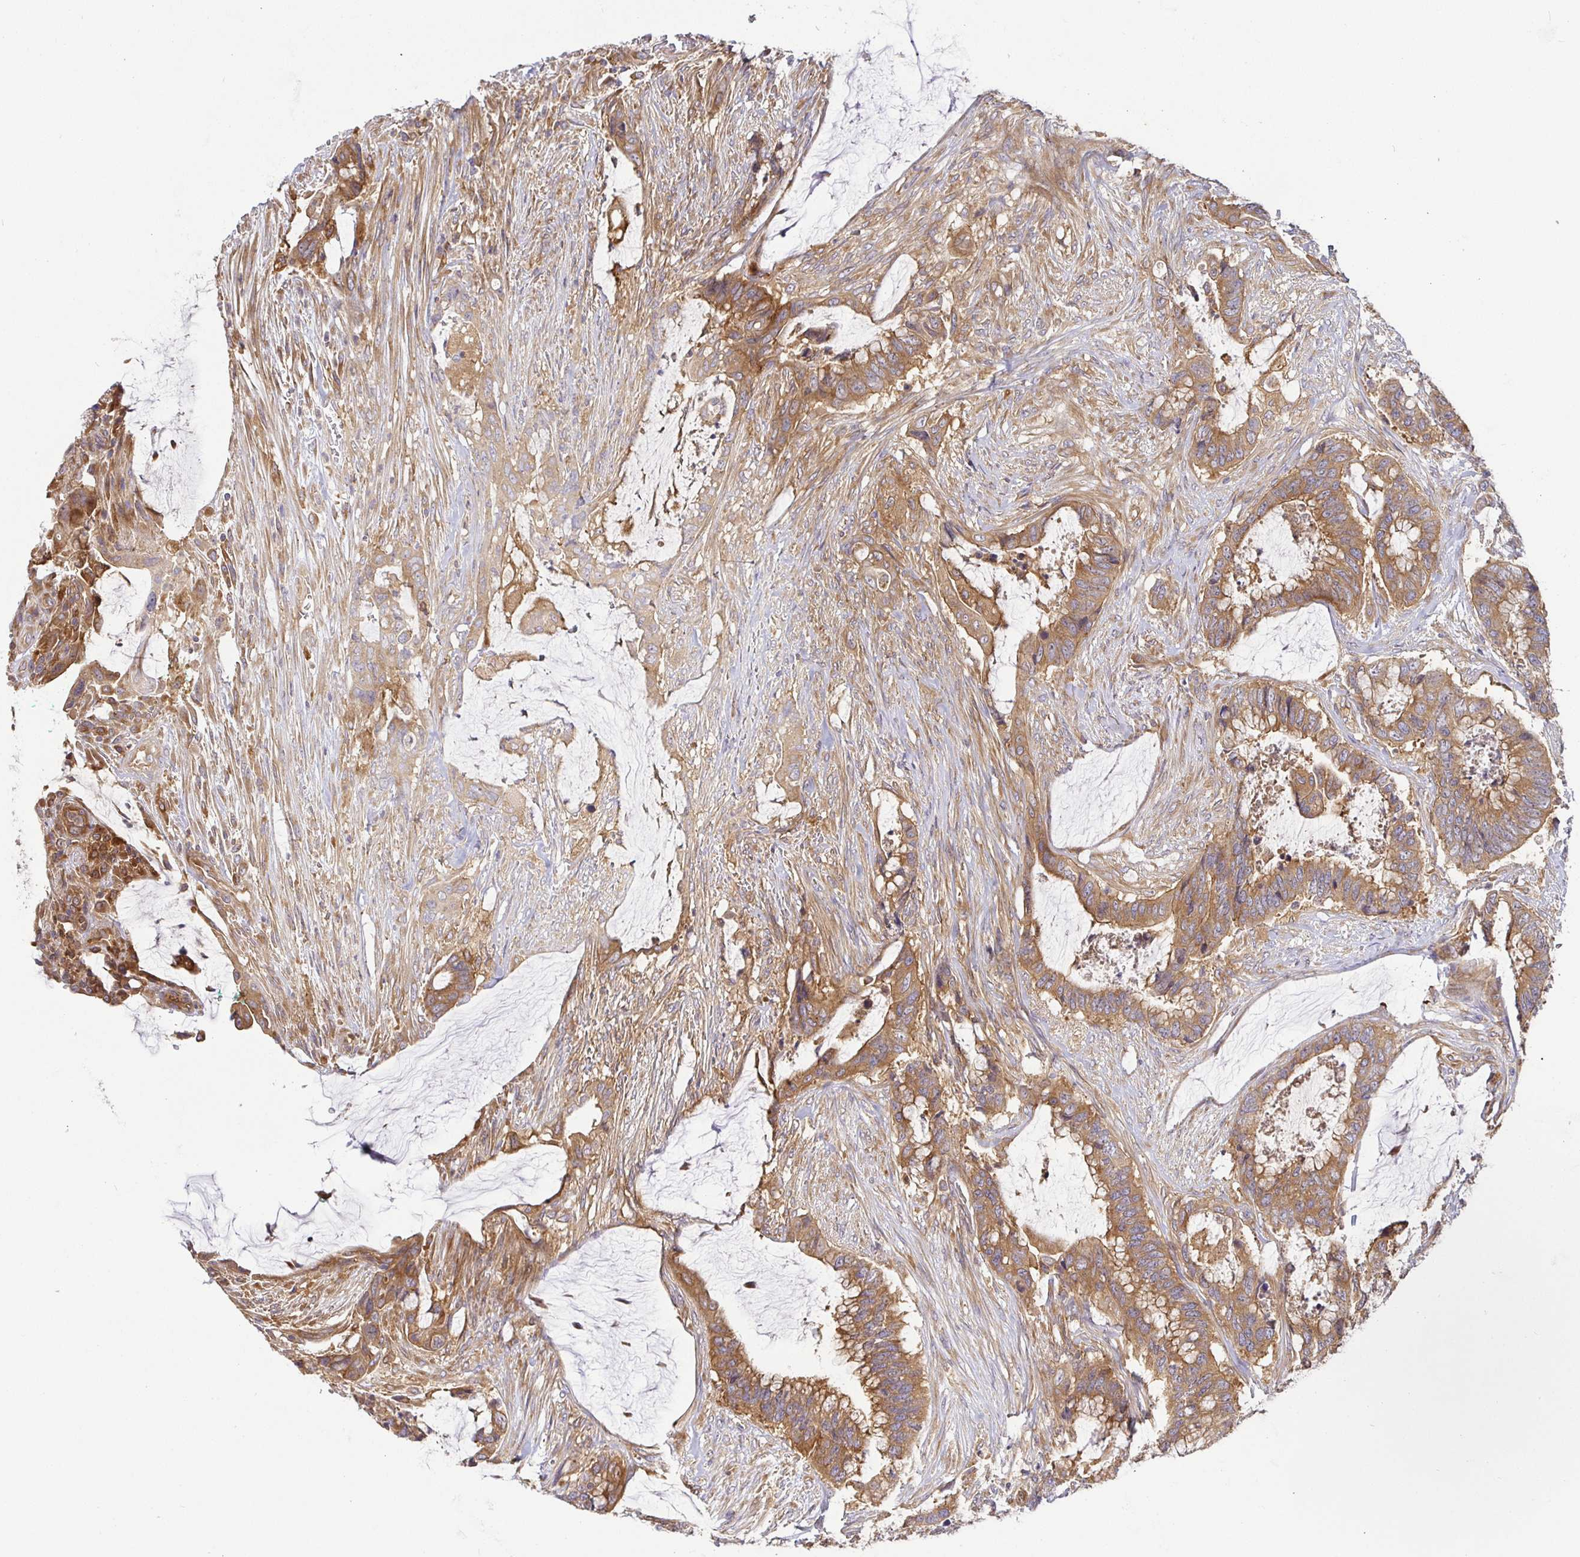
{"staining": {"intensity": "moderate", "quantity": ">75%", "location": "cytoplasmic/membranous"}, "tissue": "colorectal cancer", "cell_type": "Tumor cells", "image_type": "cancer", "snomed": [{"axis": "morphology", "description": "Adenocarcinoma, NOS"}, {"axis": "topography", "description": "Rectum"}], "caption": "A micrograph showing moderate cytoplasmic/membranous positivity in about >75% of tumor cells in colorectal cancer, as visualized by brown immunohistochemical staining.", "gene": "SNX8", "patient": {"sex": "female", "age": 59}}